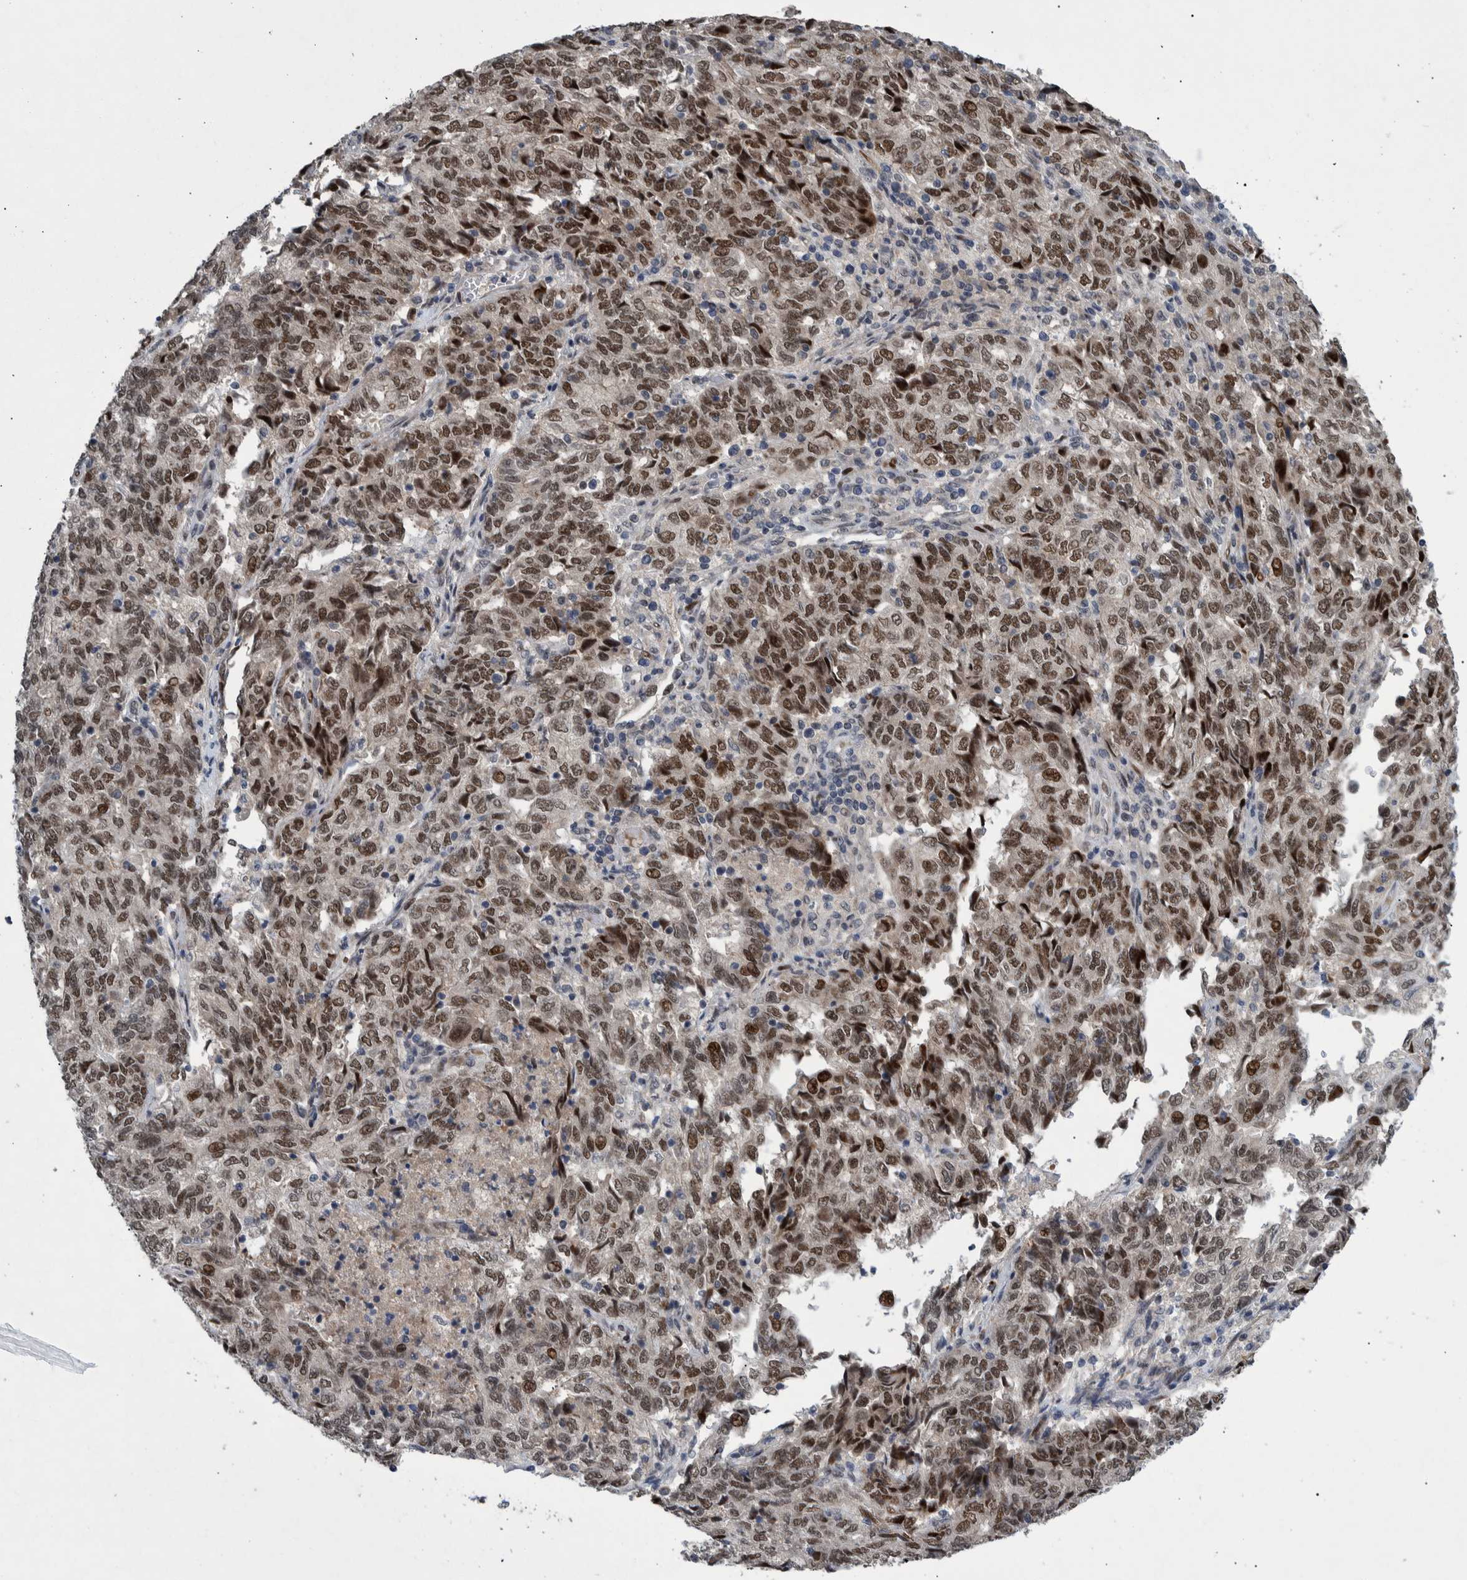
{"staining": {"intensity": "moderate", "quantity": ">75%", "location": "nuclear"}, "tissue": "endometrial cancer", "cell_type": "Tumor cells", "image_type": "cancer", "snomed": [{"axis": "morphology", "description": "Adenocarcinoma, NOS"}, {"axis": "topography", "description": "Endometrium"}], "caption": "Immunohistochemistry image of endometrial cancer (adenocarcinoma) stained for a protein (brown), which reveals medium levels of moderate nuclear staining in approximately >75% of tumor cells.", "gene": "ESRP1", "patient": {"sex": "female", "age": 80}}